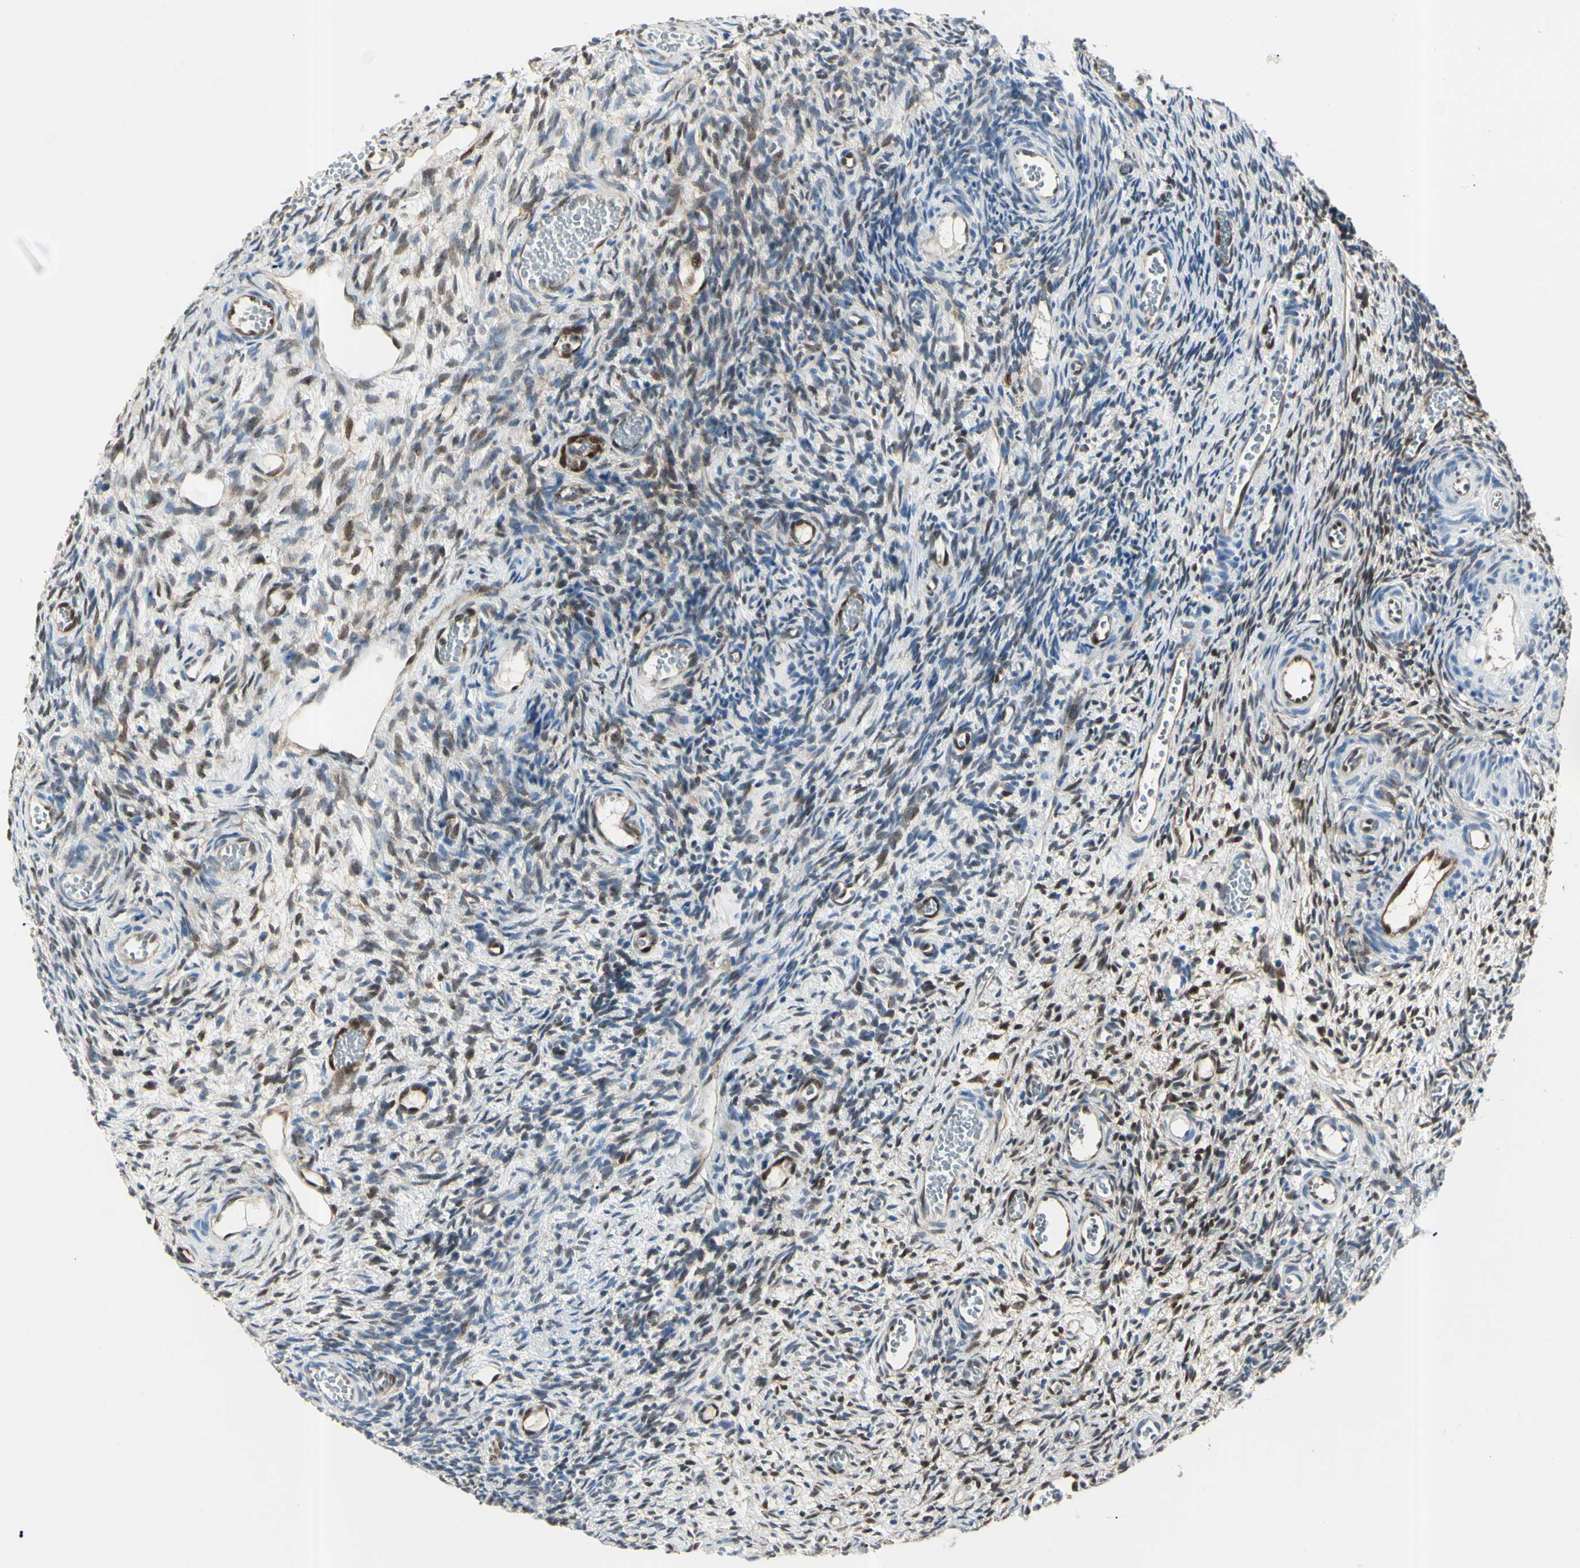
{"staining": {"intensity": "negative", "quantity": "none", "location": "none"}, "tissue": "ovary", "cell_type": "Follicle cells", "image_type": "normal", "snomed": [{"axis": "morphology", "description": "Normal tissue, NOS"}, {"axis": "topography", "description": "Ovary"}], "caption": "Immunohistochemistry of unremarkable human ovary exhibits no positivity in follicle cells. (DAB (3,3'-diaminobenzidine) immunohistochemistry with hematoxylin counter stain).", "gene": "AKR1C3", "patient": {"sex": "female", "age": 35}}